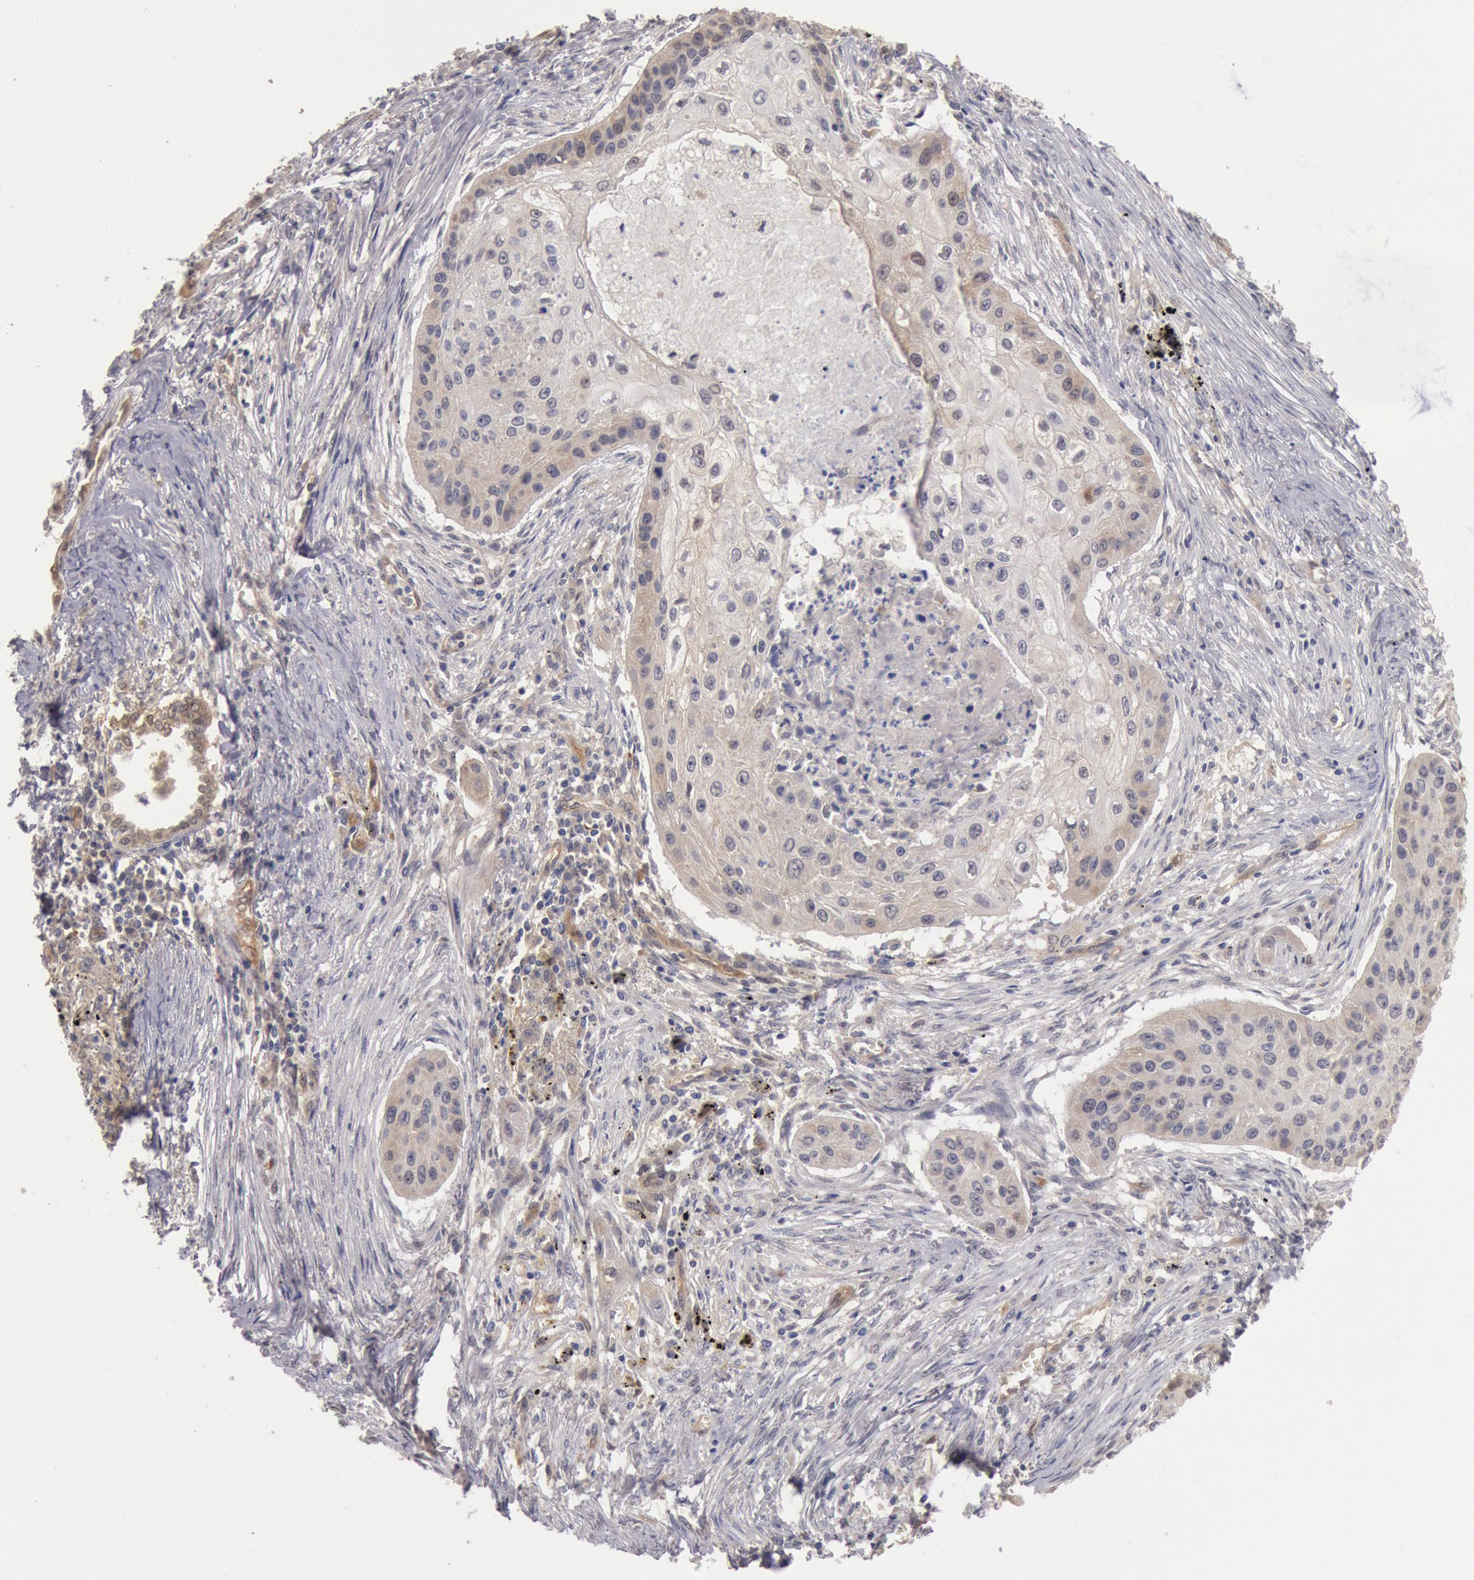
{"staining": {"intensity": "weak", "quantity": "<25%", "location": "cytoplasmic/membranous"}, "tissue": "lung cancer", "cell_type": "Tumor cells", "image_type": "cancer", "snomed": [{"axis": "morphology", "description": "Squamous cell carcinoma, NOS"}, {"axis": "topography", "description": "Lung"}], "caption": "This is an immunohistochemistry (IHC) image of human squamous cell carcinoma (lung). There is no staining in tumor cells.", "gene": "DNAJA1", "patient": {"sex": "male", "age": 71}}